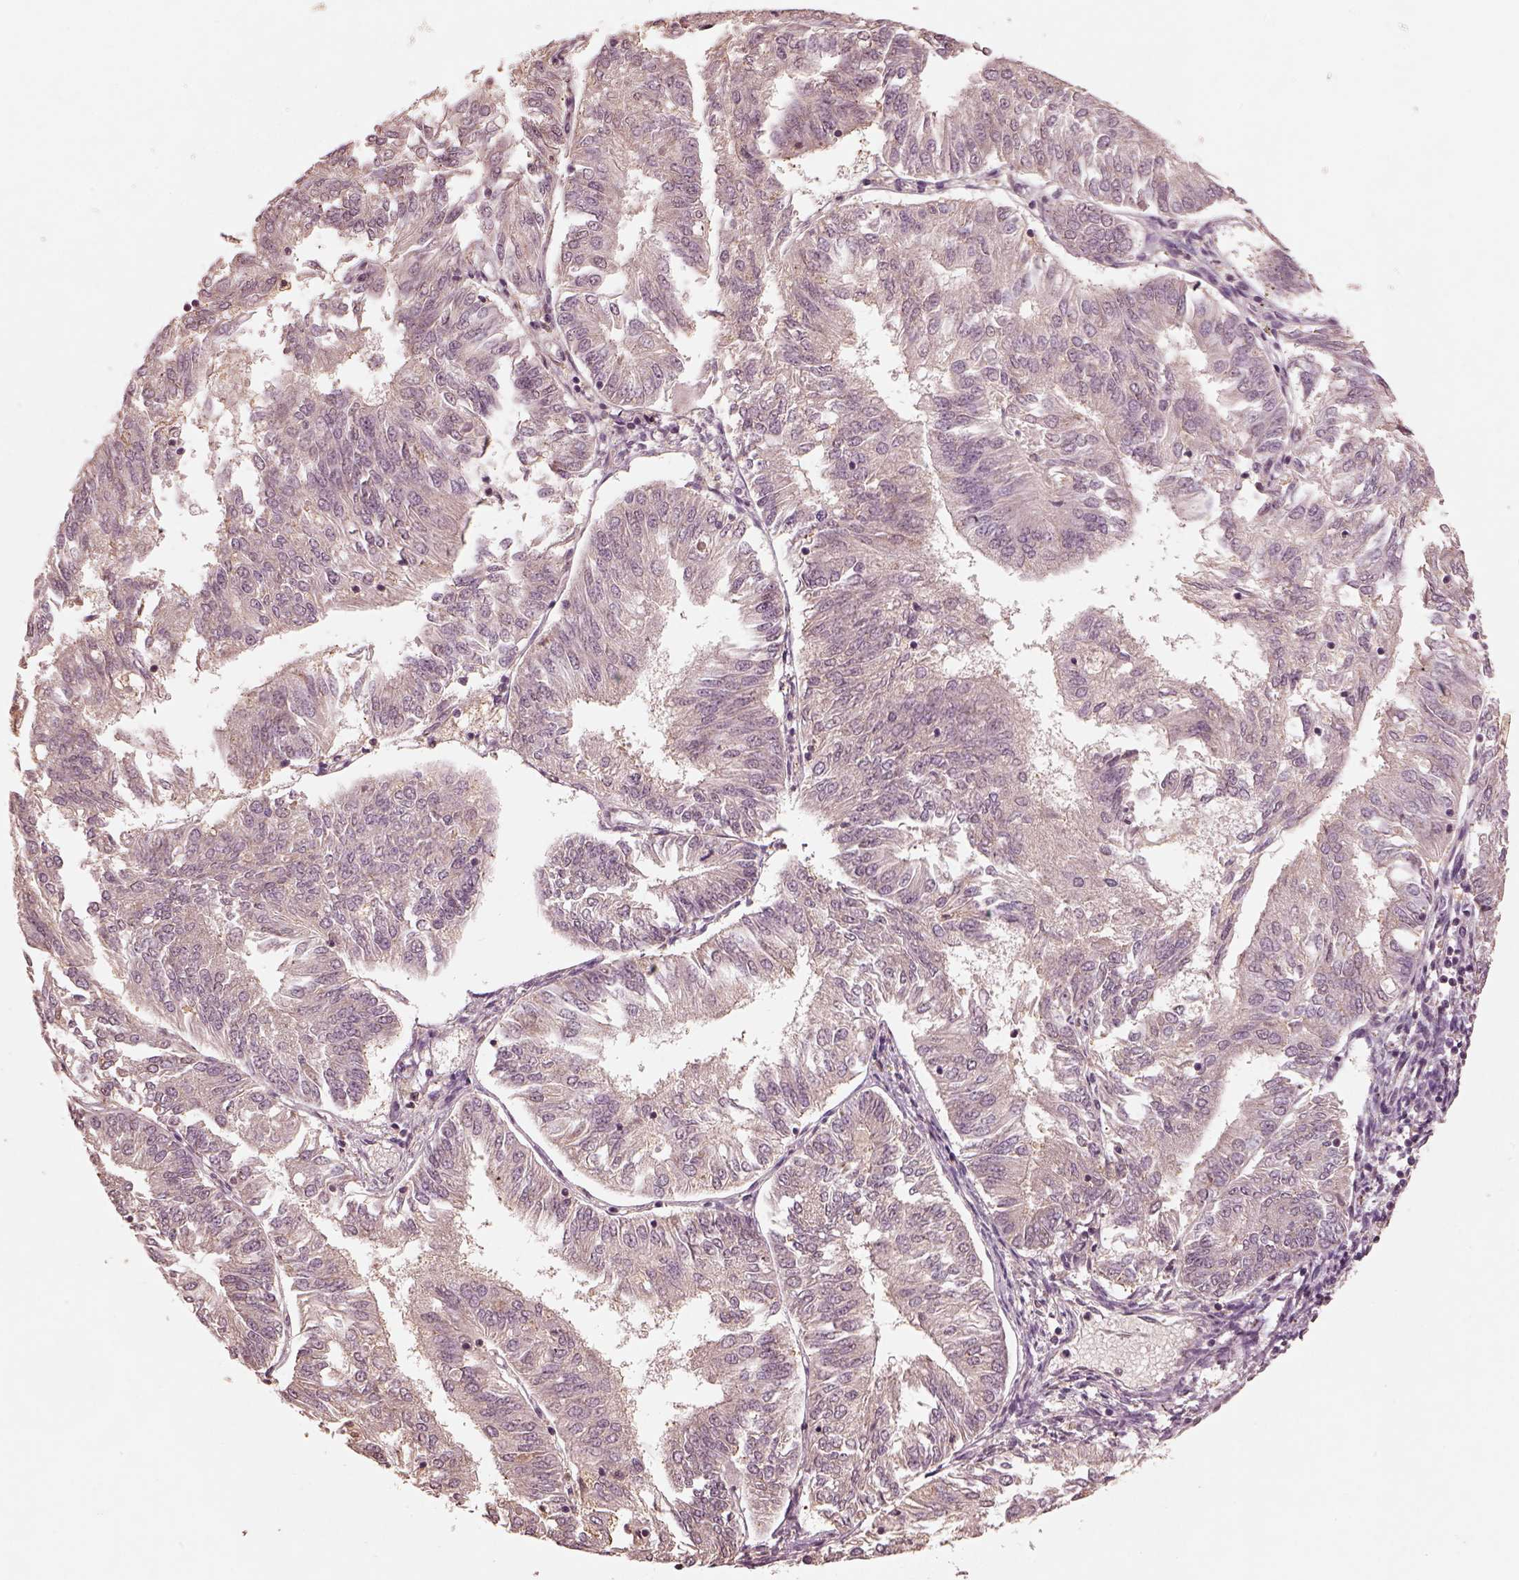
{"staining": {"intensity": "negative", "quantity": "none", "location": "none"}, "tissue": "endometrial cancer", "cell_type": "Tumor cells", "image_type": "cancer", "snomed": [{"axis": "morphology", "description": "Adenocarcinoma, NOS"}, {"axis": "topography", "description": "Endometrium"}], "caption": "DAB (3,3'-diaminobenzidine) immunohistochemical staining of human endometrial cancer (adenocarcinoma) reveals no significant expression in tumor cells.", "gene": "CALR3", "patient": {"sex": "female", "age": 58}}